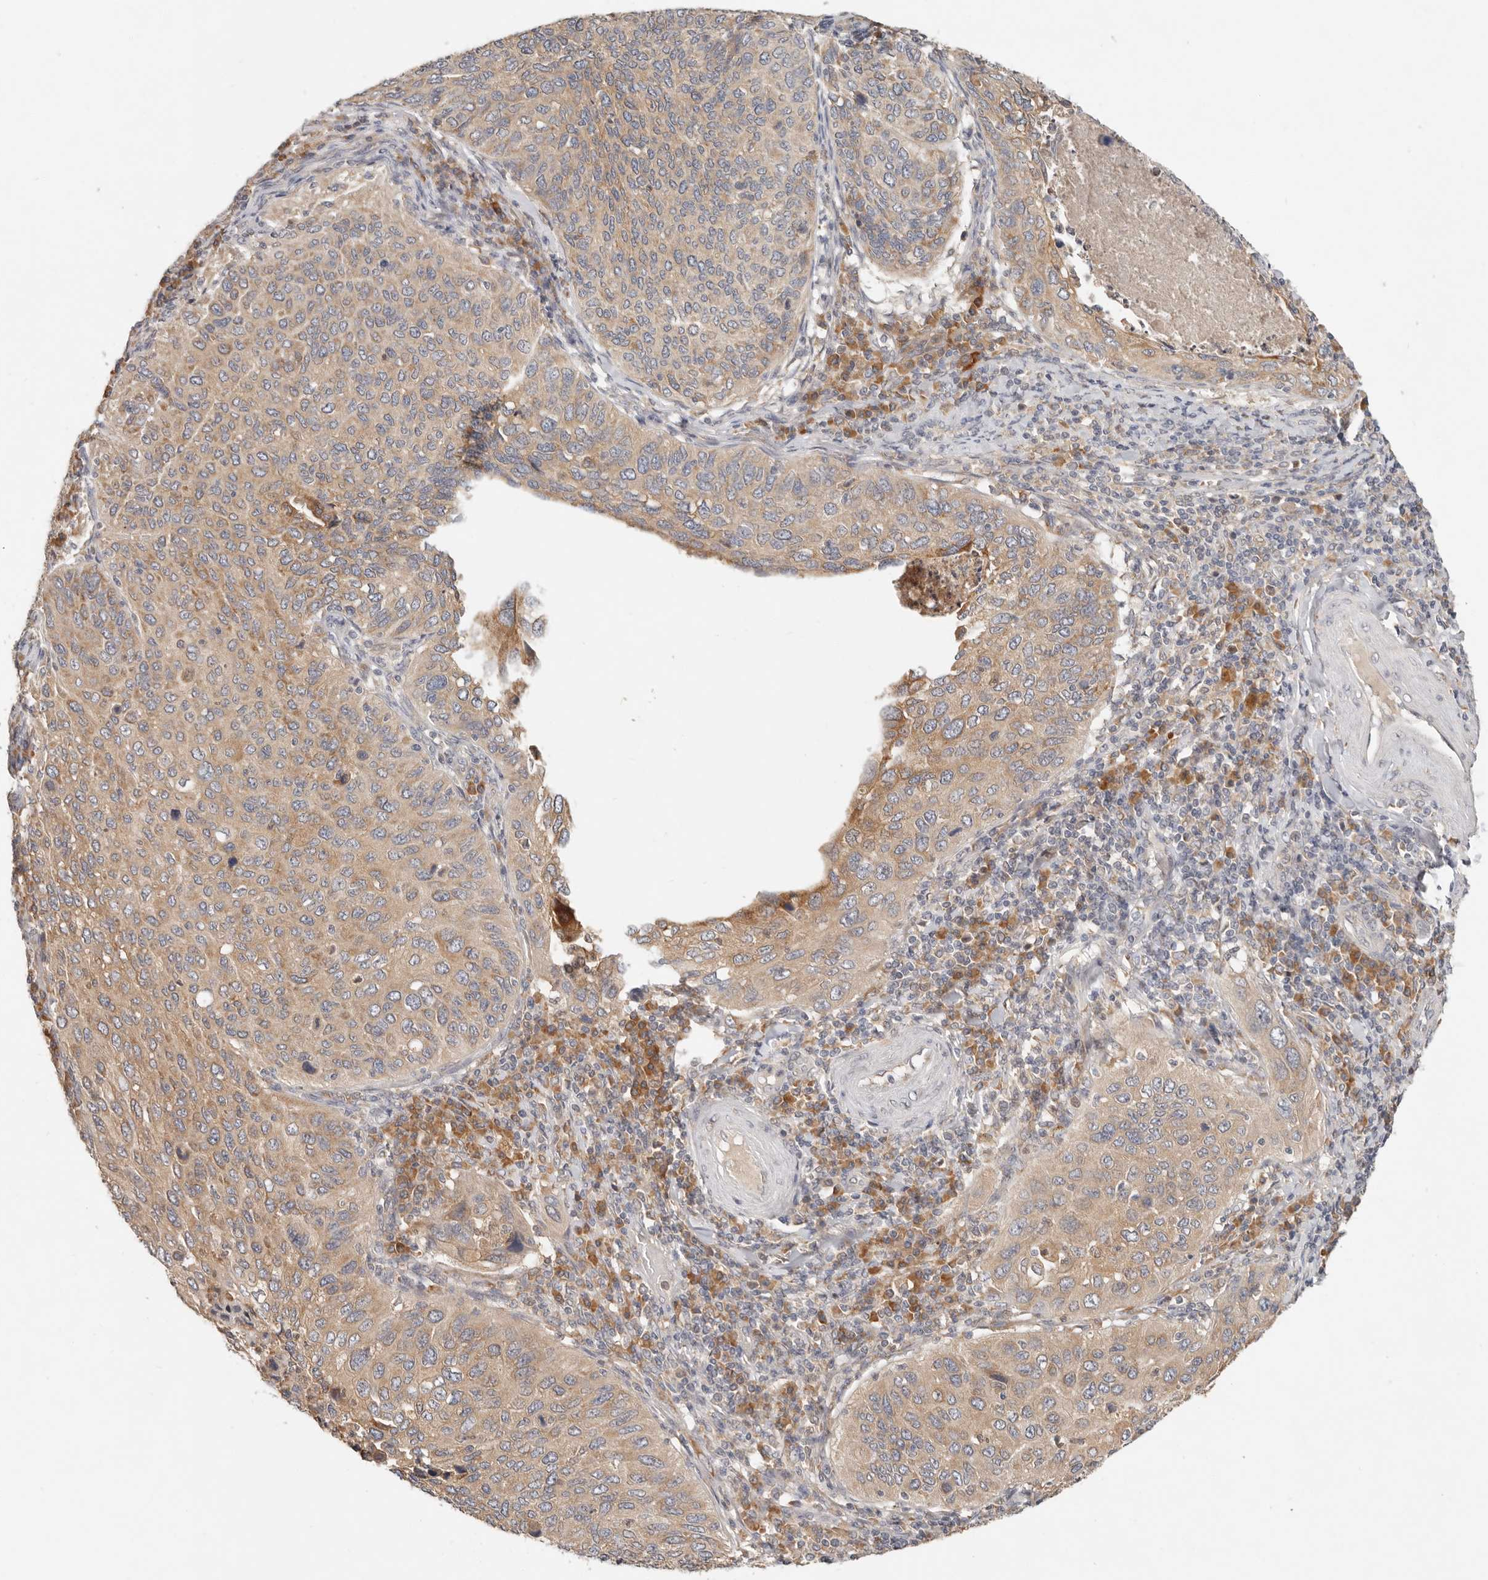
{"staining": {"intensity": "weak", "quantity": ">75%", "location": "cytoplasmic/membranous"}, "tissue": "cervical cancer", "cell_type": "Tumor cells", "image_type": "cancer", "snomed": [{"axis": "morphology", "description": "Squamous cell carcinoma, NOS"}, {"axis": "topography", "description": "Cervix"}], "caption": "Protein staining demonstrates weak cytoplasmic/membranous expression in about >75% of tumor cells in cervical squamous cell carcinoma. (Stains: DAB in brown, nuclei in blue, Microscopy: brightfield microscopy at high magnification).", "gene": "ARHGEF10L", "patient": {"sex": "female", "age": 38}}